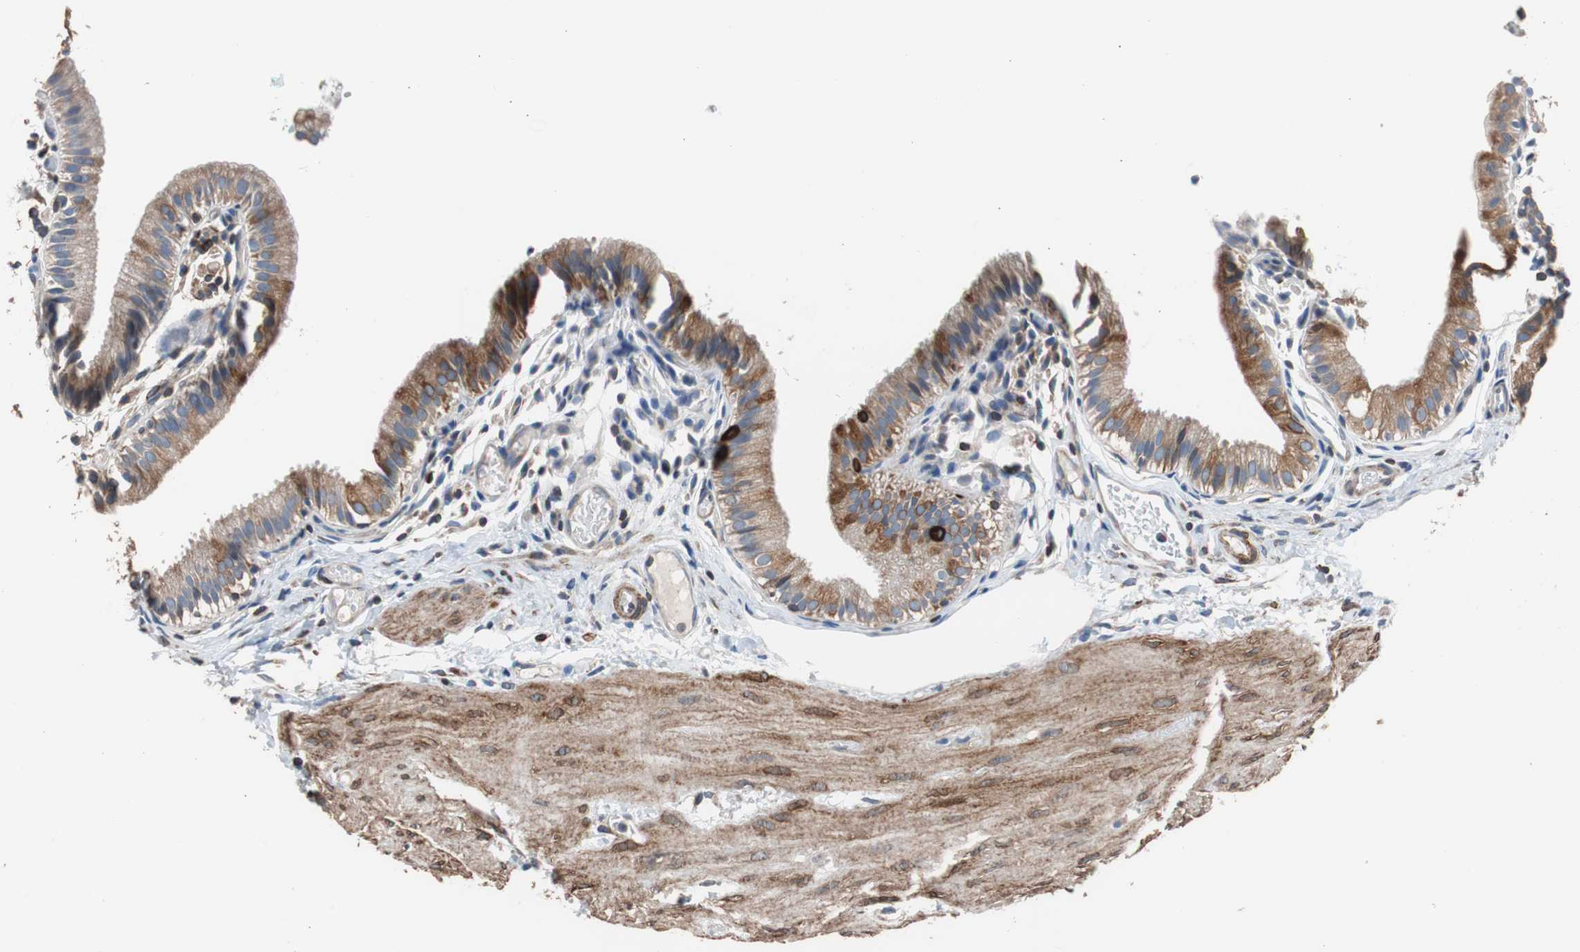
{"staining": {"intensity": "moderate", "quantity": ">75%", "location": "cytoplasmic/membranous"}, "tissue": "gallbladder", "cell_type": "Glandular cells", "image_type": "normal", "snomed": [{"axis": "morphology", "description": "Normal tissue, NOS"}, {"axis": "topography", "description": "Gallbladder"}], "caption": "This is a photomicrograph of immunohistochemistry (IHC) staining of benign gallbladder, which shows moderate staining in the cytoplasmic/membranous of glandular cells.", "gene": "PBXIP1", "patient": {"sex": "female", "age": 26}}